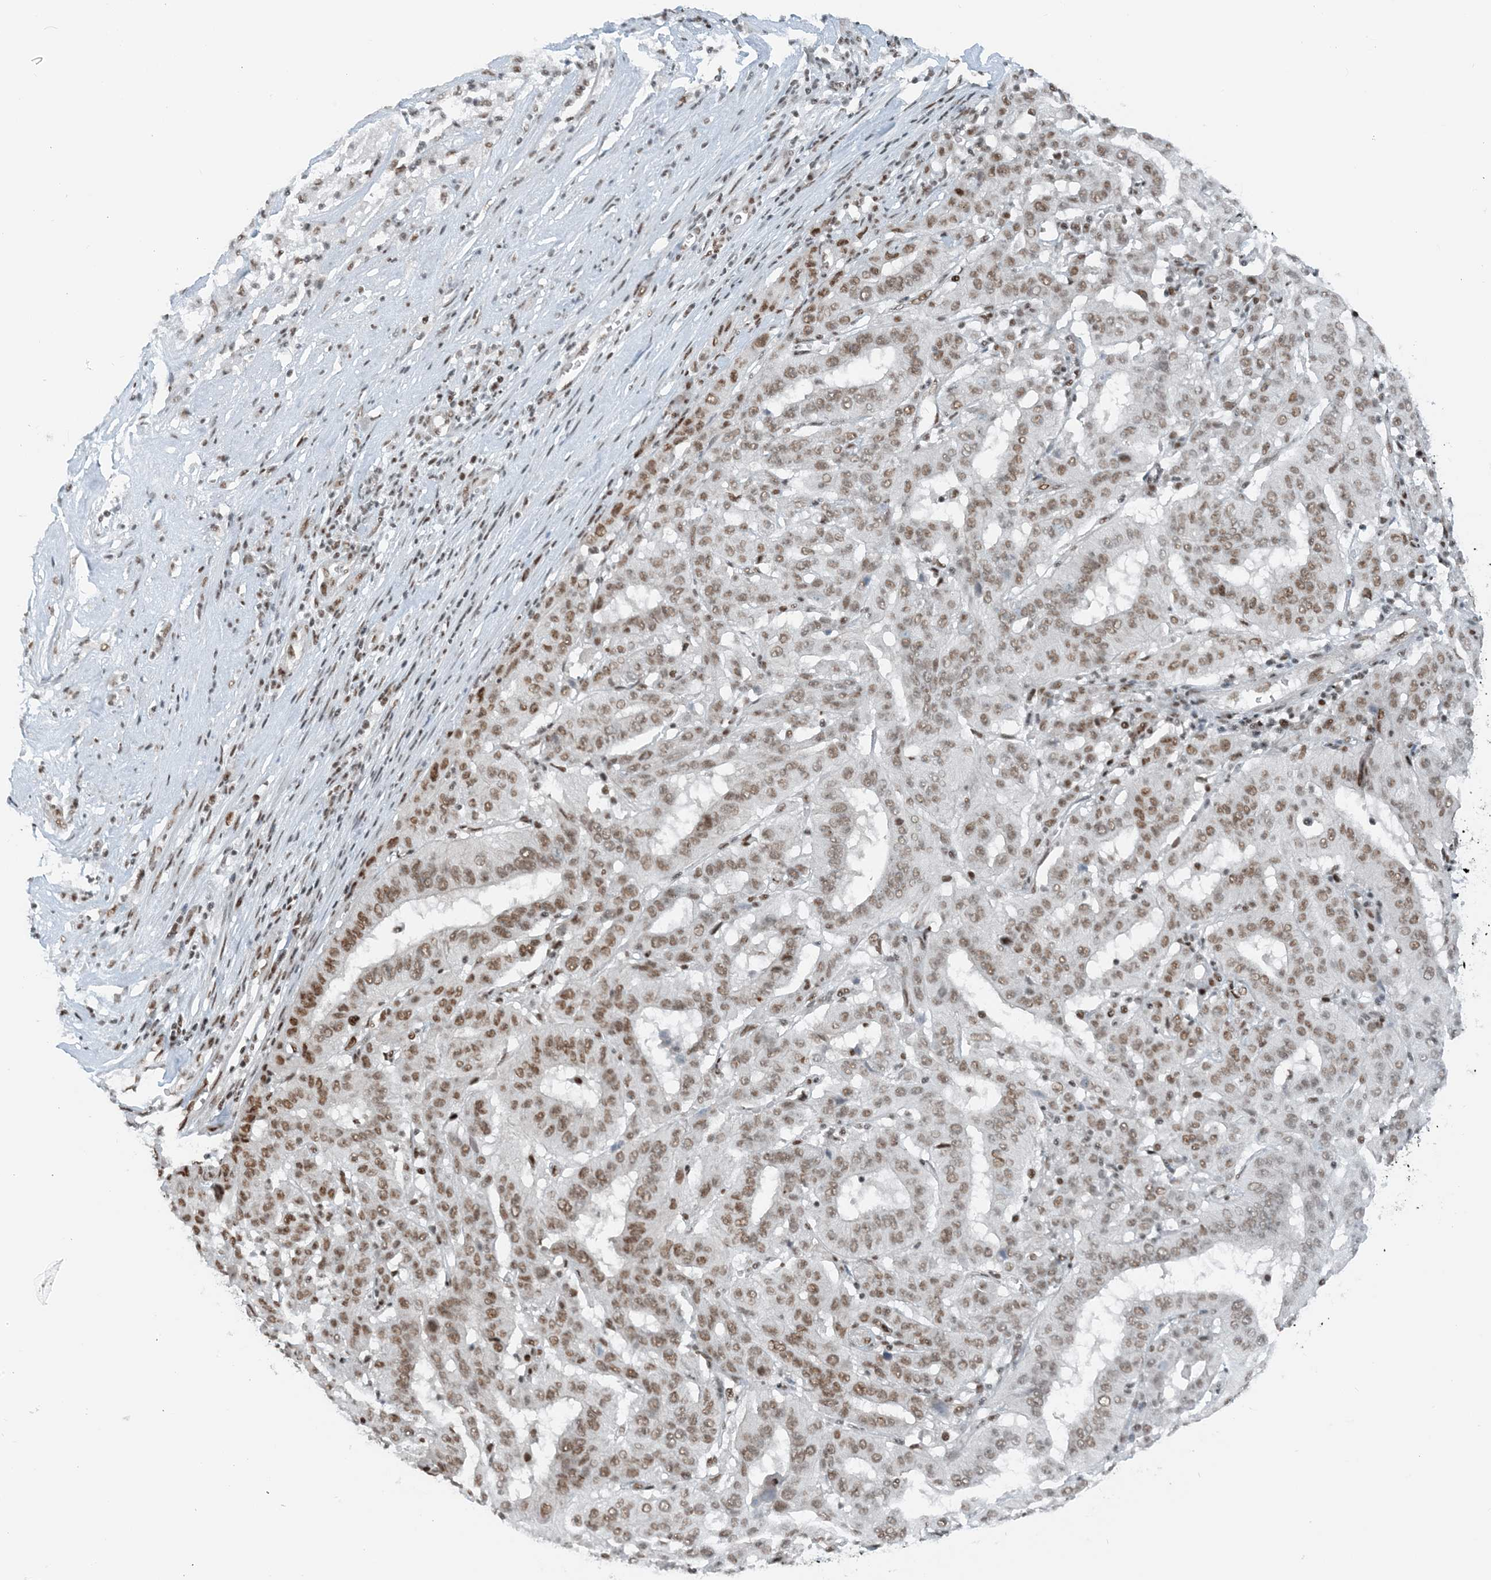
{"staining": {"intensity": "moderate", "quantity": ">75%", "location": "nuclear"}, "tissue": "pancreatic cancer", "cell_type": "Tumor cells", "image_type": "cancer", "snomed": [{"axis": "morphology", "description": "Adenocarcinoma, NOS"}, {"axis": "topography", "description": "Pancreas"}], "caption": "DAB immunohistochemical staining of human pancreatic cancer (adenocarcinoma) exhibits moderate nuclear protein expression in about >75% of tumor cells. (IHC, brightfield microscopy, high magnification).", "gene": "ZNF500", "patient": {"sex": "male", "age": 63}}